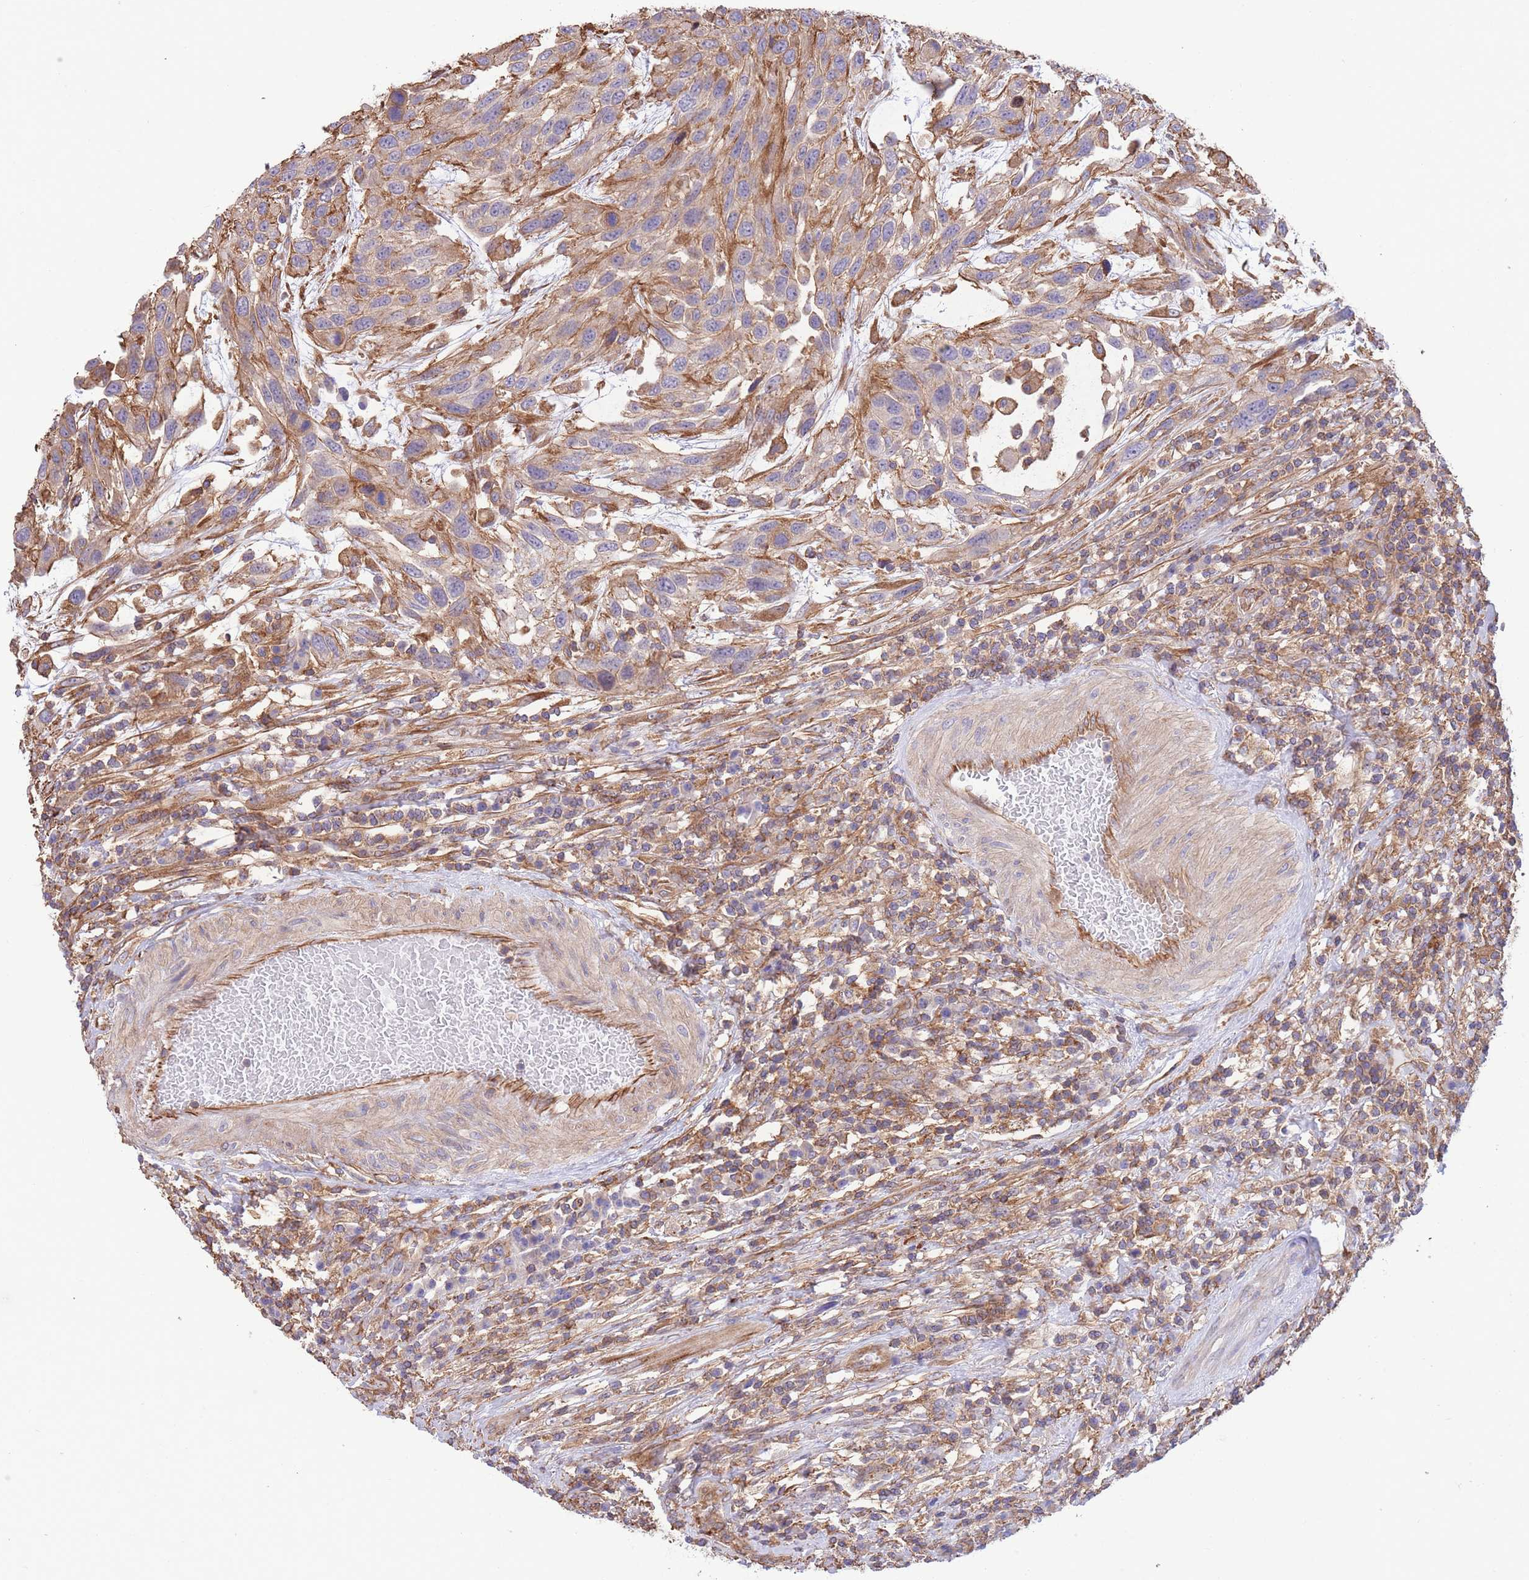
{"staining": {"intensity": "weak", "quantity": ">75%", "location": "cytoplasmic/membranous"}, "tissue": "urothelial cancer", "cell_type": "Tumor cells", "image_type": "cancer", "snomed": [{"axis": "morphology", "description": "Urothelial carcinoma, High grade"}, {"axis": "topography", "description": "Urinary bladder"}], "caption": "Immunohistochemical staining of human urothelial cancer displays low levels of weak cytoplasmic/membranous protein expression in approximately >75% of tumor cells. The protein of interest is stained brown, and the nuclei are stained in blue (DAB (3,3'-diaminobenzidine) IHC with brightfield microscopy, high magnification).", "gene": "LRRN4CL", "patient": {"sex": "female", "age": 70}}